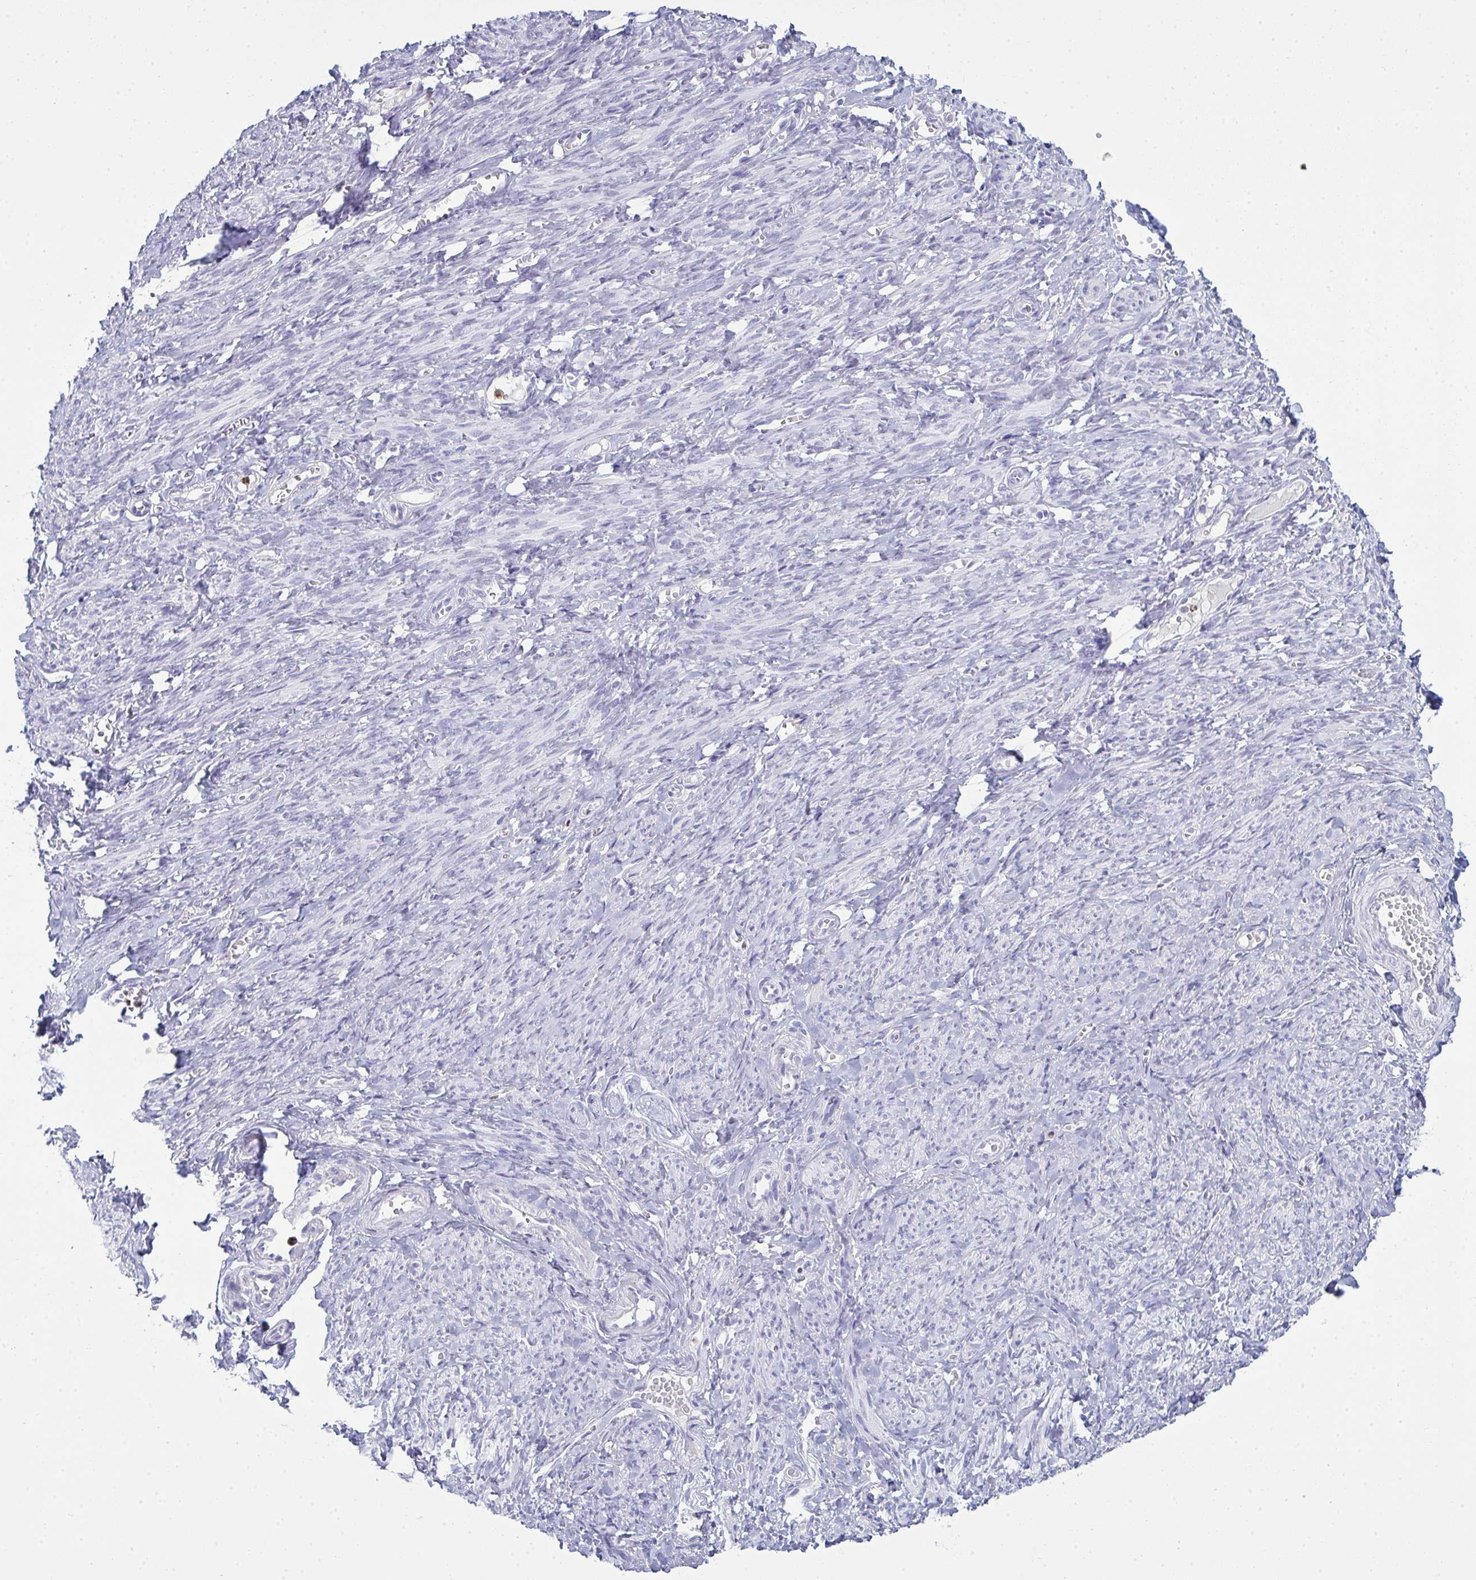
{"staining": {"intensity": "negative", "quantity": "none", "location": "none"}, "tissue": "smooth muscle", "cell_type": "Smooth muscle cells", "image_type": "normal", "snomed": [{"axis": "morphology", "description": "Normal tissue, NOS"}, {"axis": "topography", "description": "Smooth muscle"}], "caption": "Immunohistochemistry (IHC) of benign smooth muscle shows no expression in smooth muscle cells.", "gene": "SERPINB10", "patient": {"sex": "female", "age": 65}}